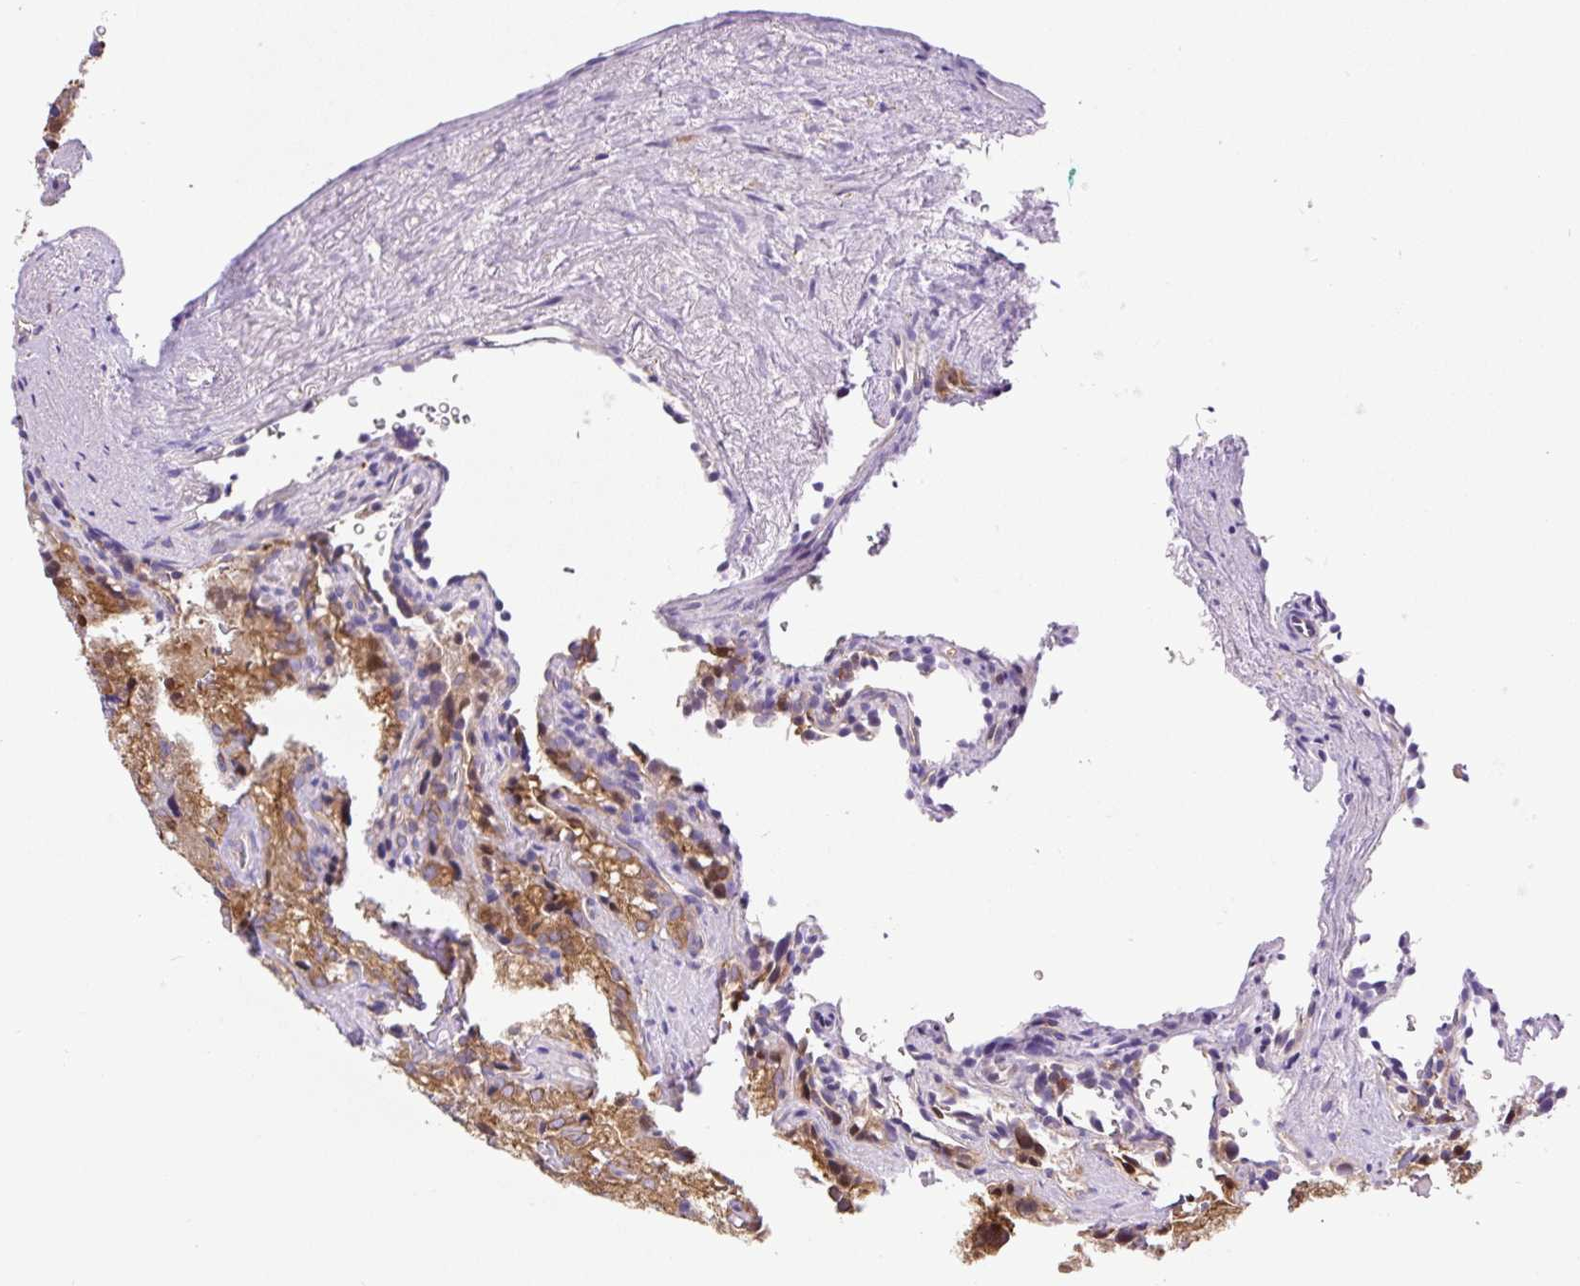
{"staining": {"intensity": "moderate", "quantity": ">75%", "location": "cytoplasmic/membranous"}, "tissue": "seminal vesicle", "cell_type": "Glandular cells", "image_type": "normal", "snomed": [{"axis": "morphology", "description": "Normal tissue, NOS"}, {"axis": "topography", "description": "Seminal veicle"}], "caption": "Immunohistochemical staining of normal seminal vesicle reveals >75% levels of moderate cytoplasmic/membranous protein expression in approximately >75% of glandular cells.", "gene": "DNM2", "patient": {"sex": "male", "age": 62}}